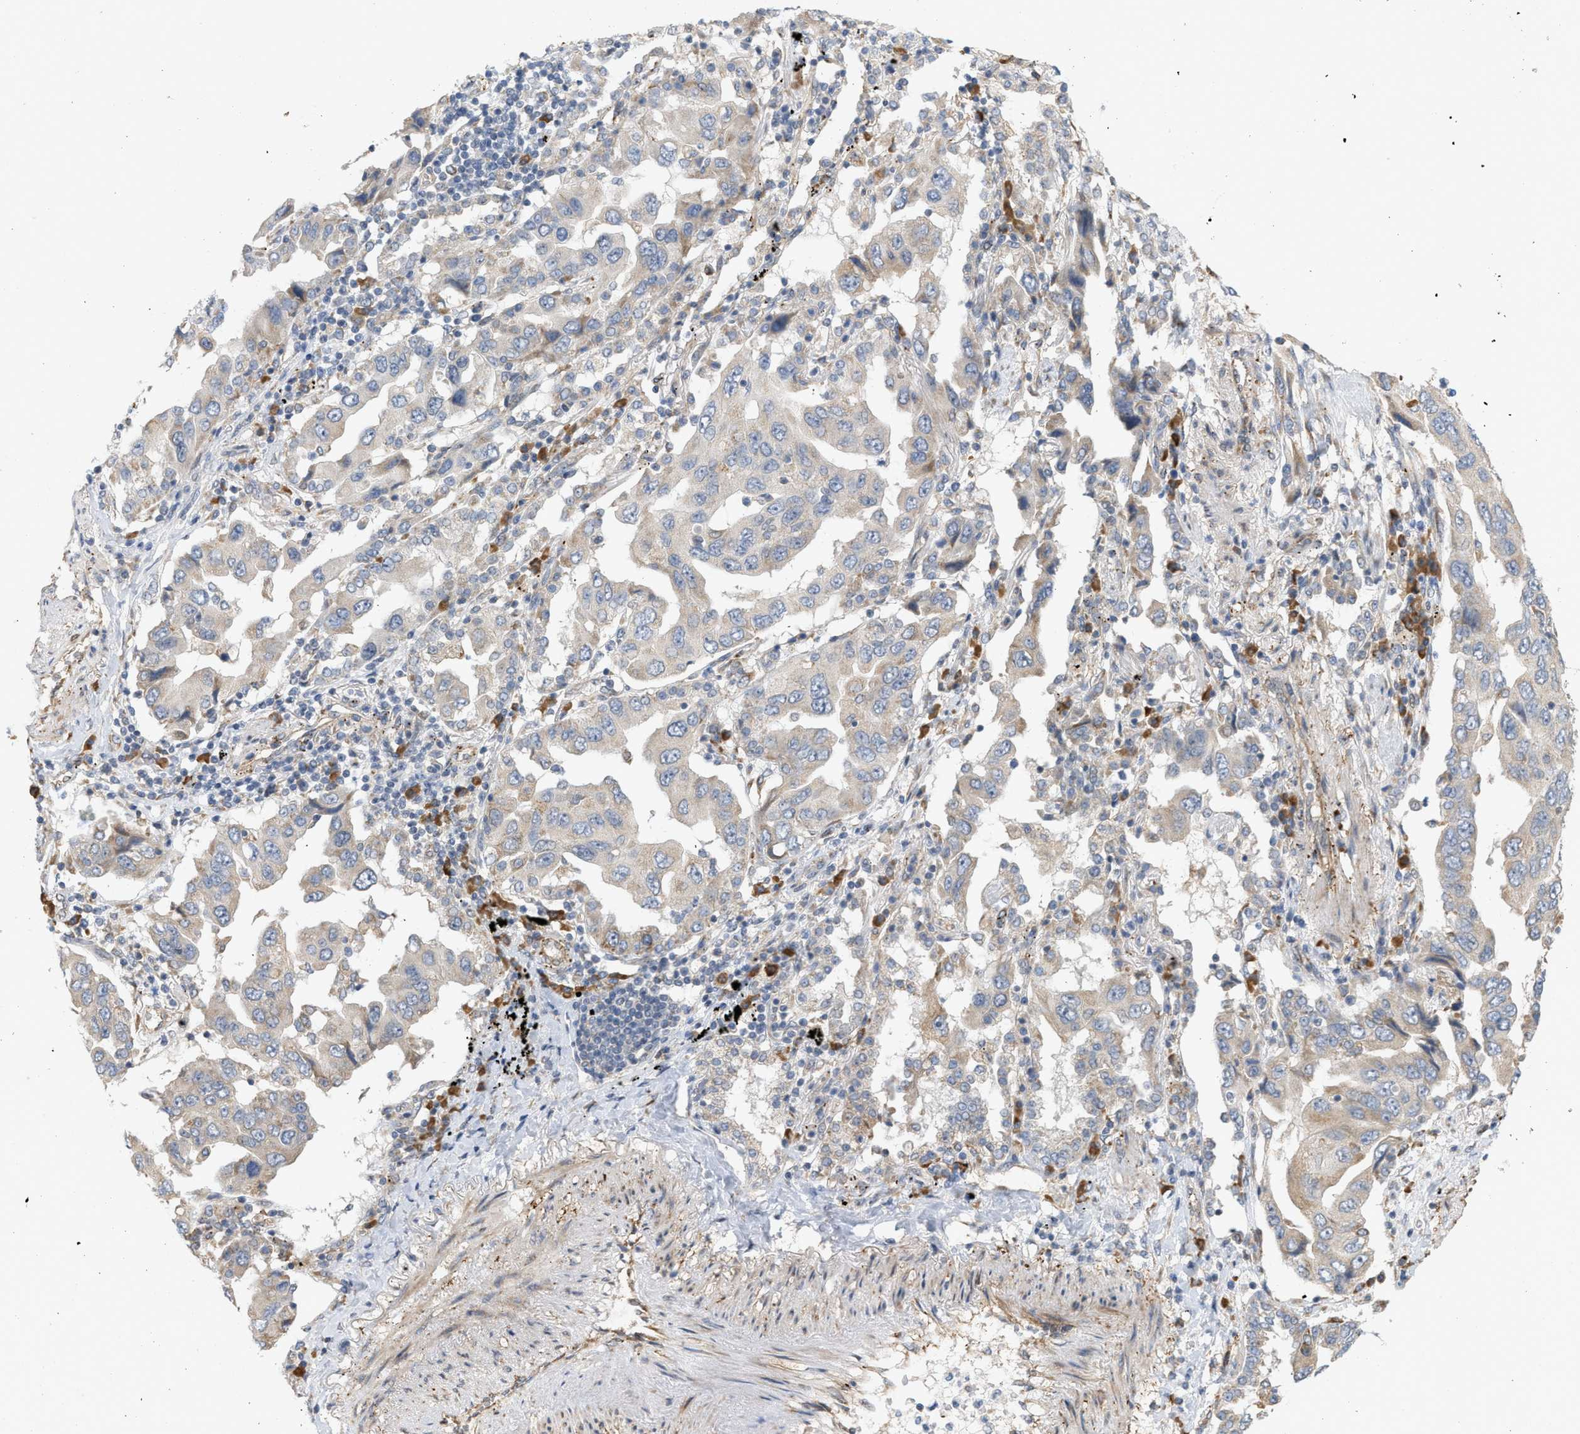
{"staining": {"intensity": "weak", "quantity": ">75%", "location": "cytoplasmic/membranous"}, "tissue": "lung cancer", "cell_type": "Tumor cells", "image_type": "cancer", "snomed": [{"axis": "morphology", "description": "Adenocarcinoma, NOS"}, {"axis": "topography", "description": "Lung"}], "caption": "The photomicrograph exhibits staining of adenocarcinoma (lung), revealing weak cytoplasmic/membranous protein positivity (brown color) within tumor cells.", "gene": "SVOP", "patient": {"sex": "female", "age": 65}}